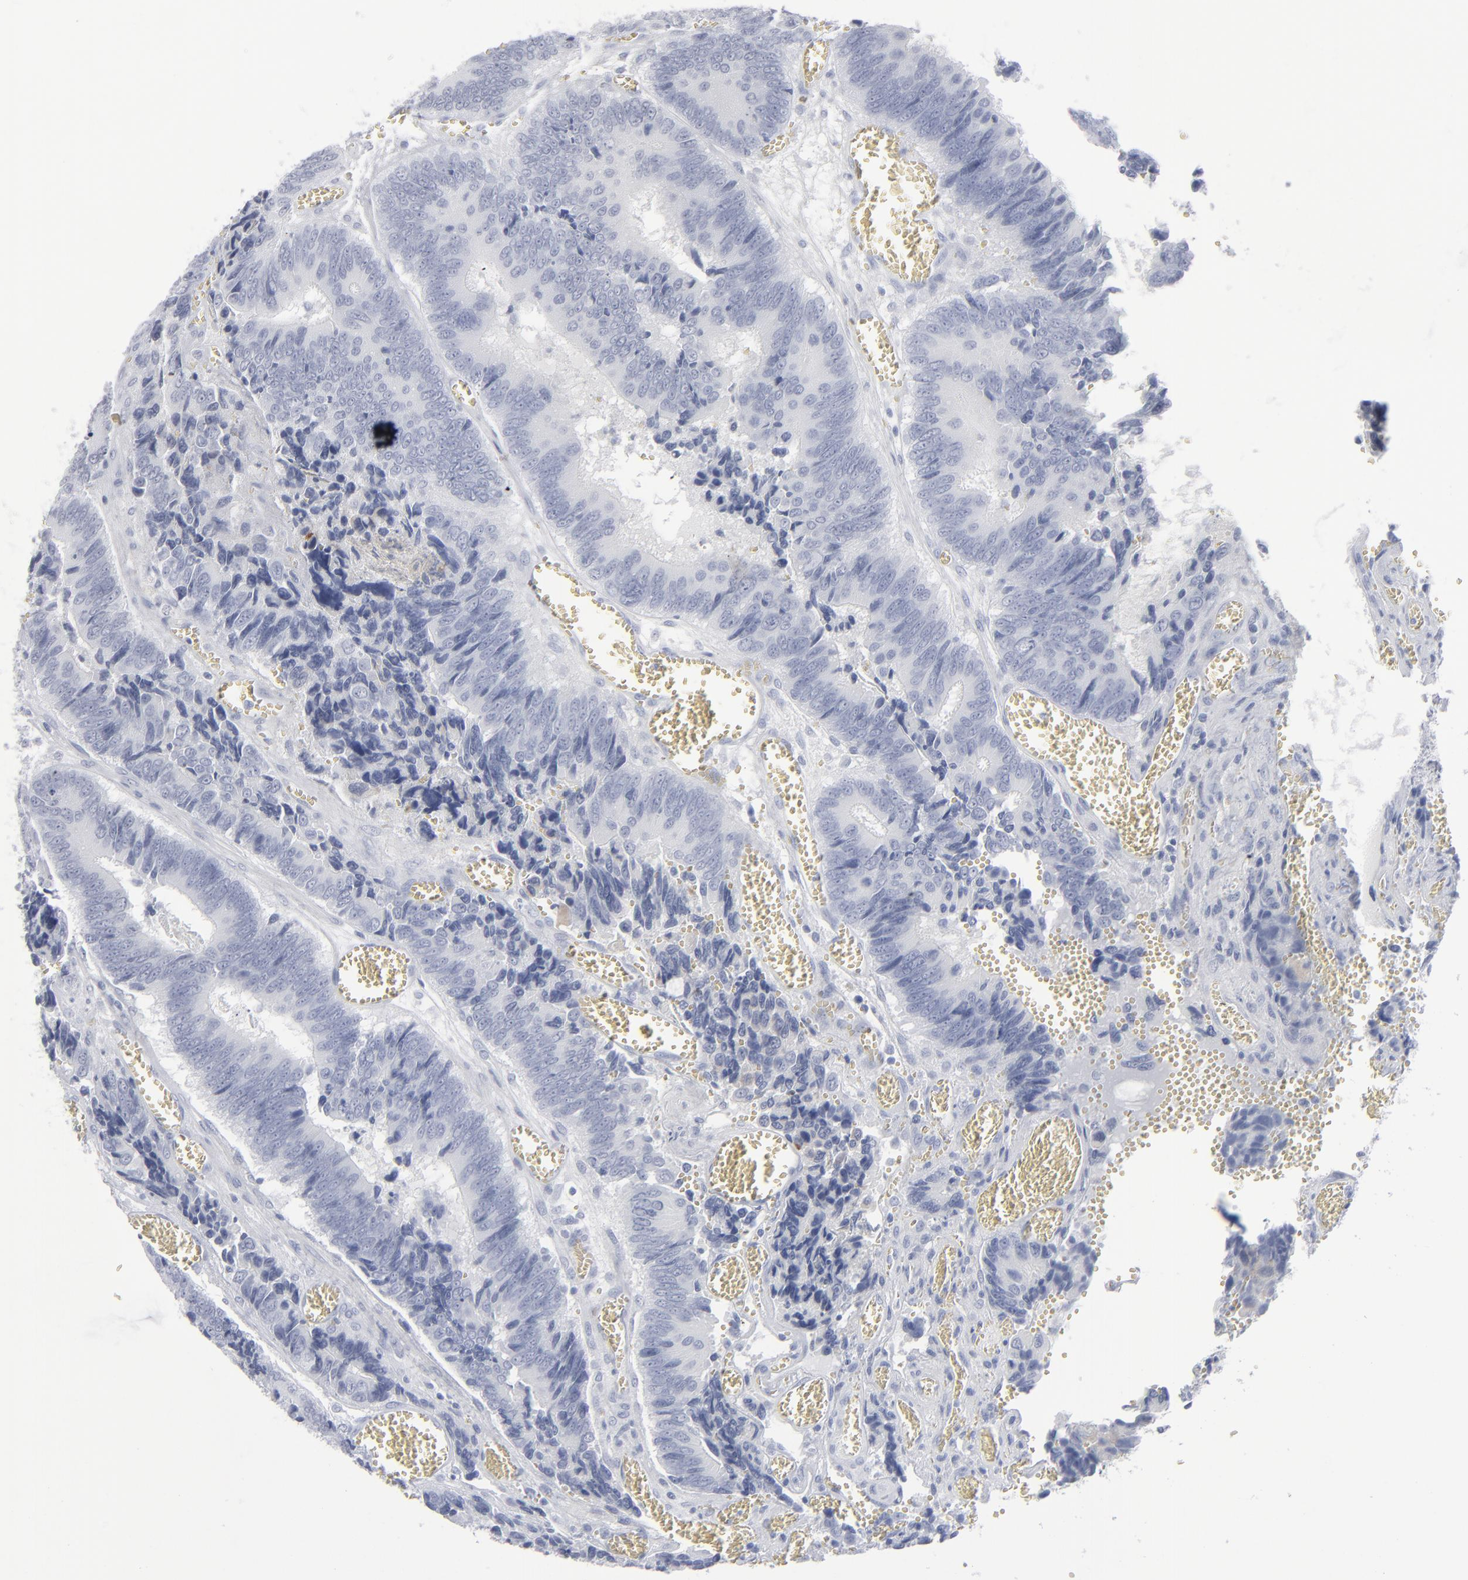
{"staining": {"intensity": "negative", "quantity": "none", "location": "none"}, "tissue": "colorectal cancer", "cell_type": "Tumor cells", "image_type": "cancer", "snomed": [{"axis": "morphology", "description": "Adenocarcinoma, NOS"}, {"axis": "topography", "description": "Colon"}], "caption": "Protein analysis of colorectal cancer (adenocarcinoma) reveals no significant staining in tumor cells.", "gene": "MSLN", "patient": {"sex": "male", "age": 72}}